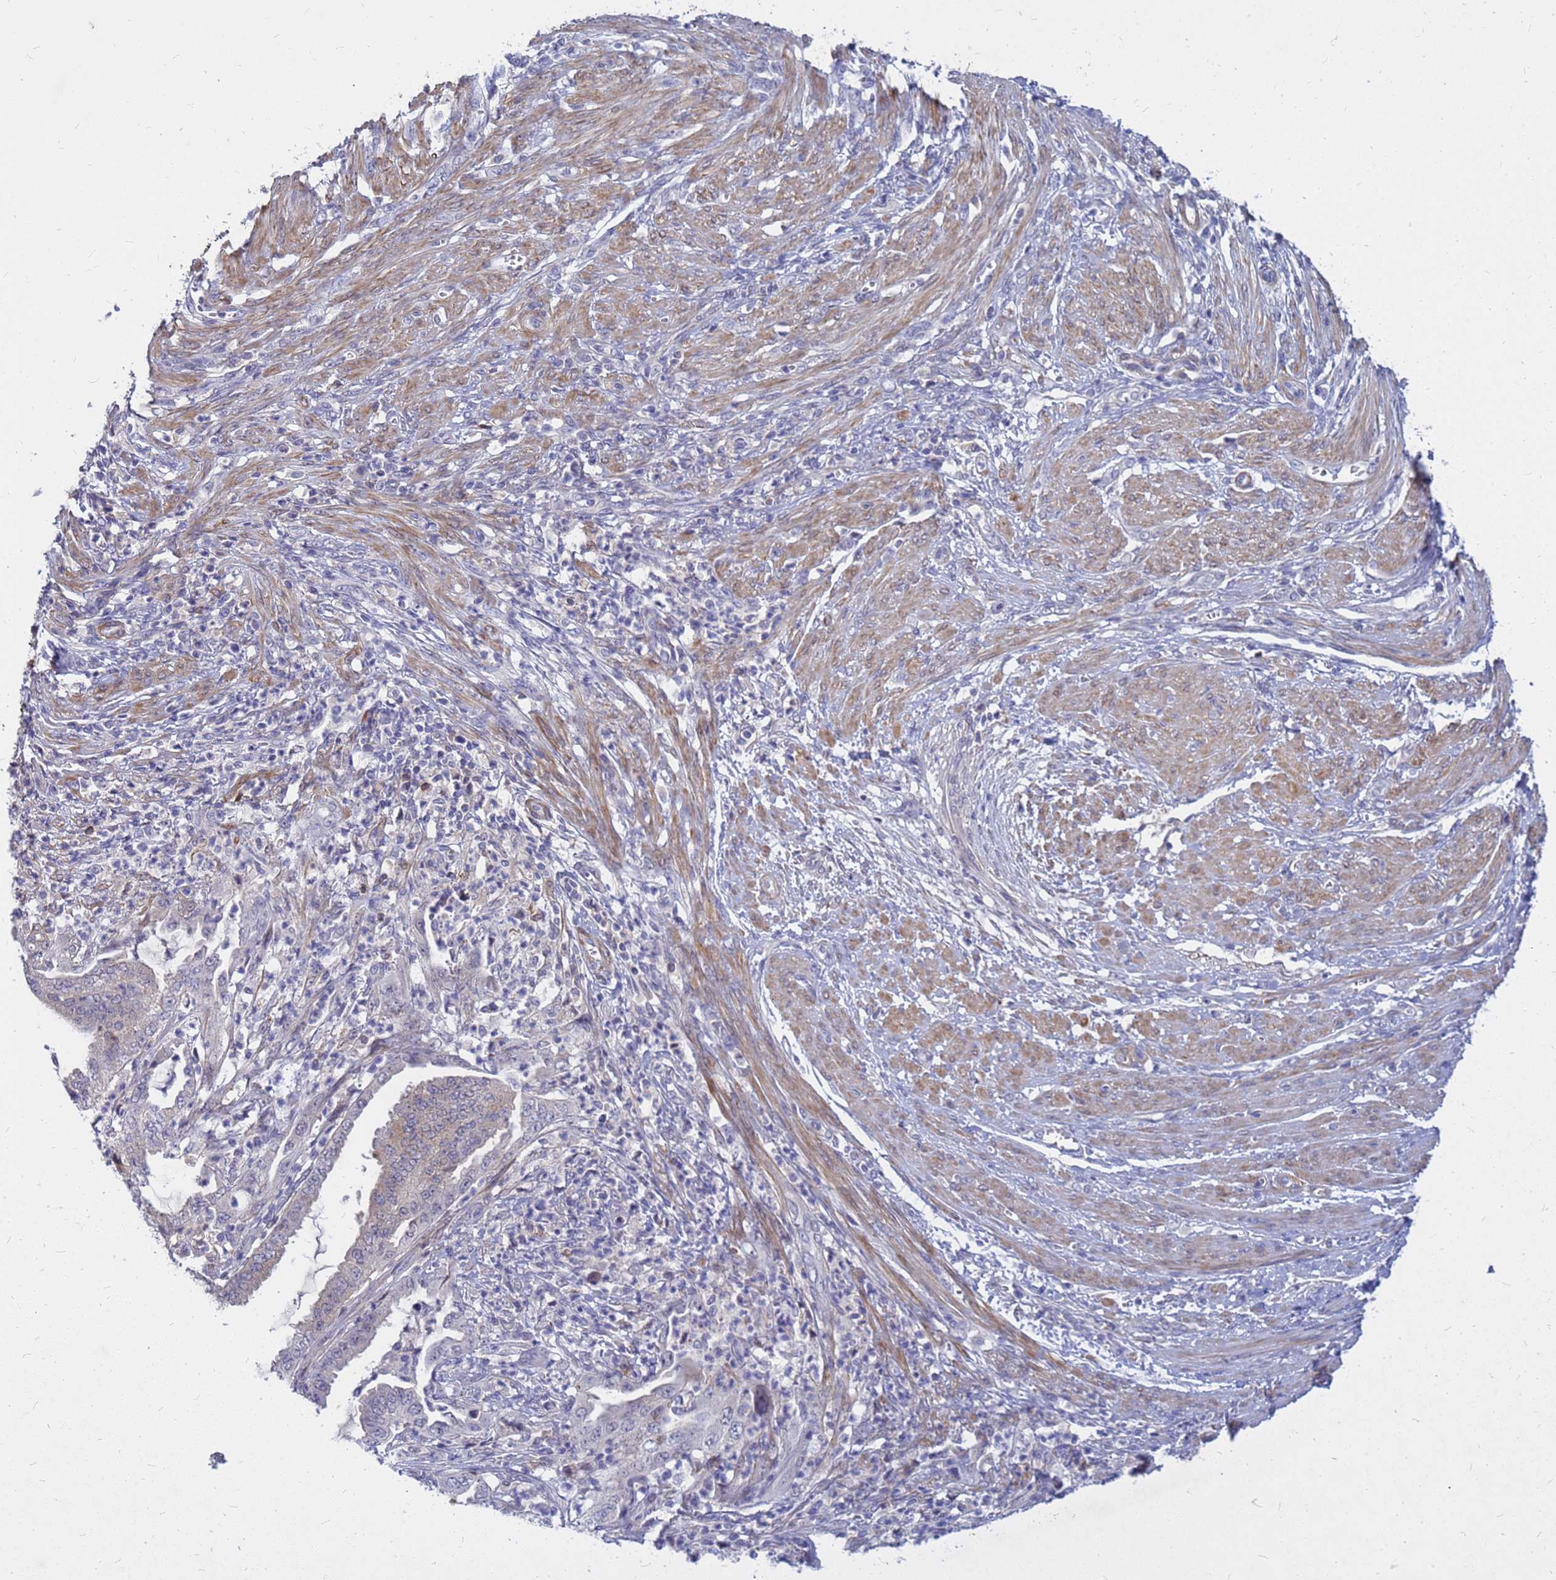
{"staining": {"intensity": "negative", "quantity": "none", "location": "none"}, "tissue": "endometrial cancer", "cell_type": "Tumor cells", "image_type": "cancer", "snomed": [{"axis": "morphology", "description": "Adenocarcinoma, NOS"}, {"axis": "topography", "description": "Endometrium"}], "caption": "Tumor cells show no significant positivity in endometrial adenocarcinoma.", "gene": "SRGAP3", "patient": {"sex": "female", "age": 51}}